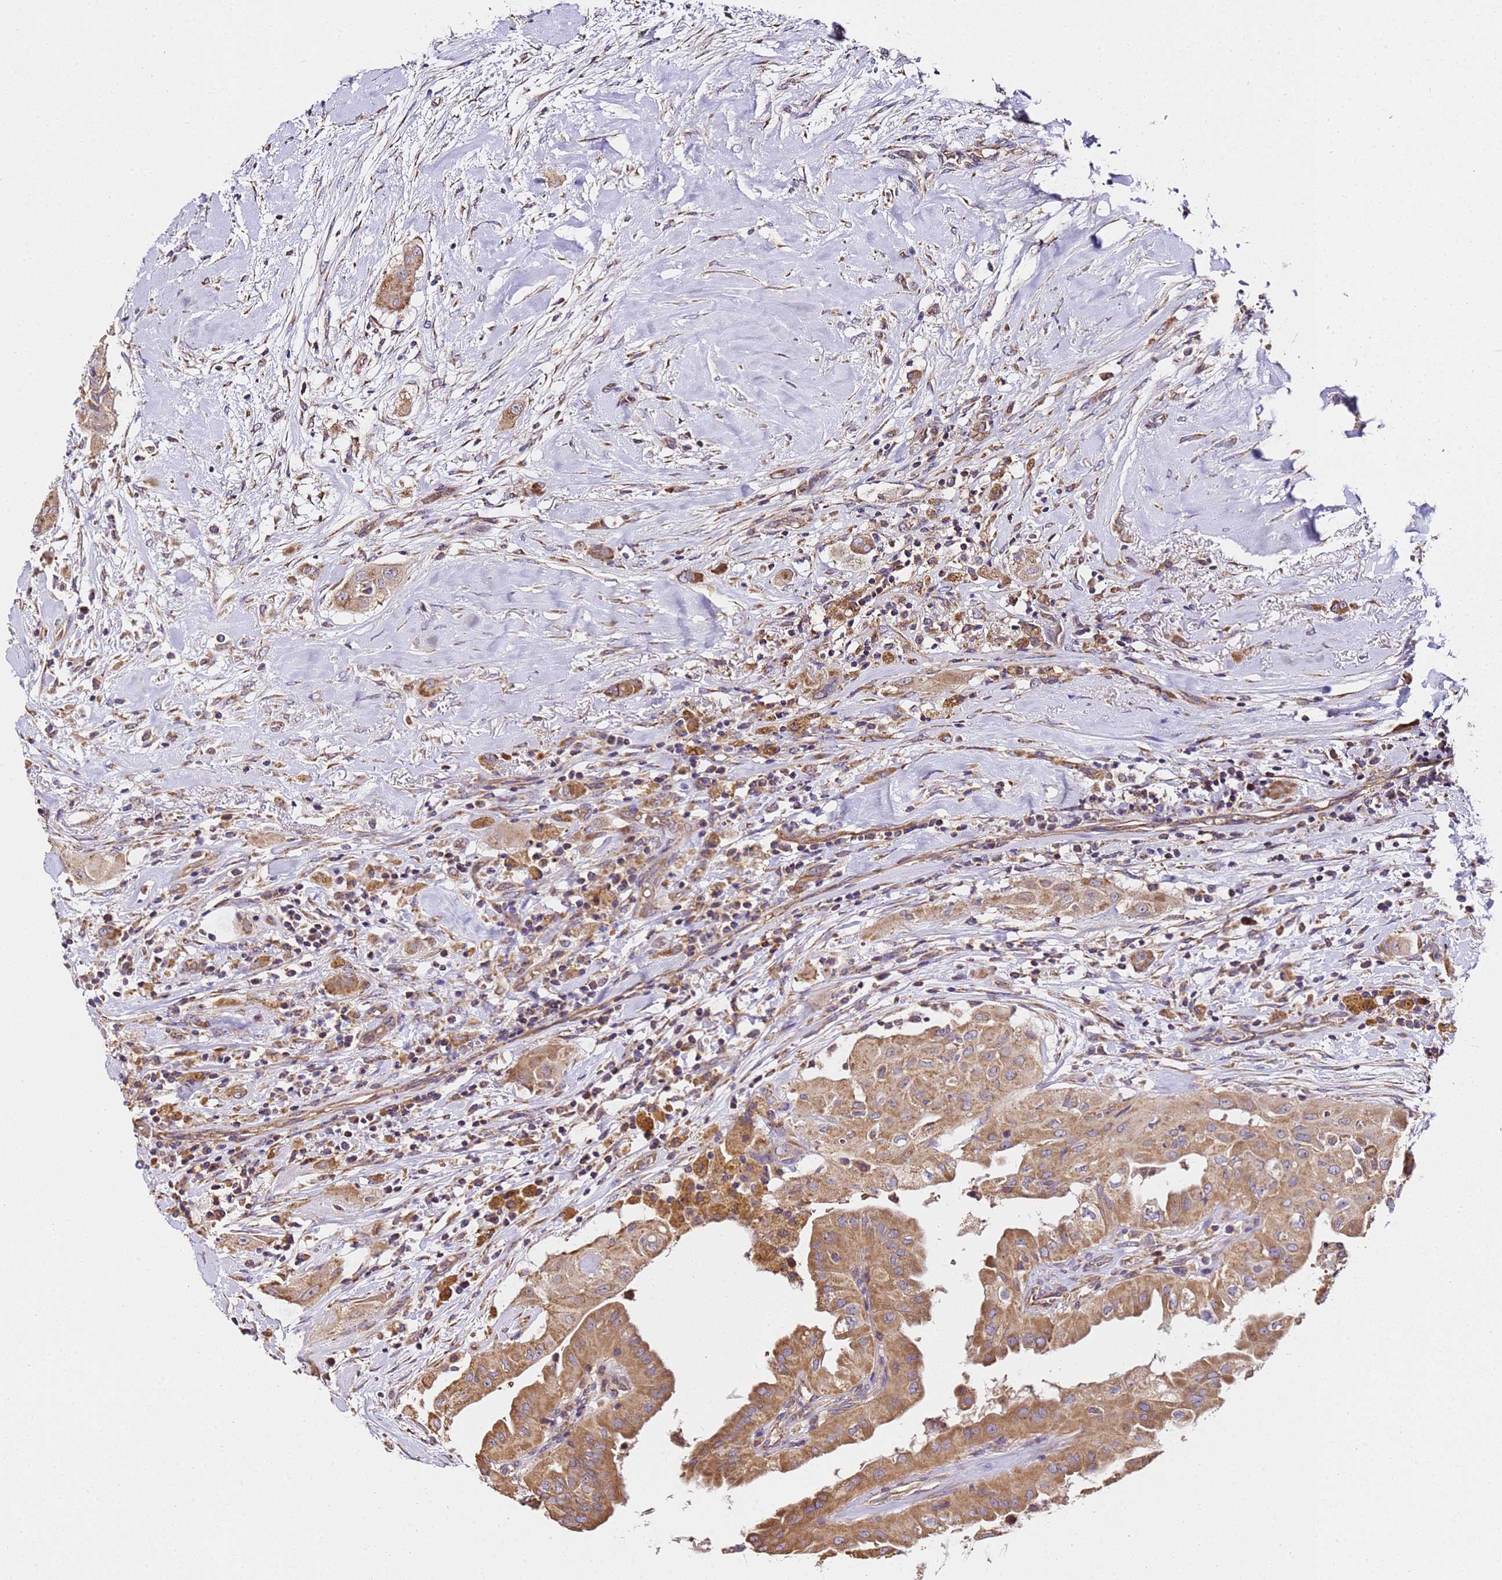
{"staining": {"intensity": "moderate", "quantity": ">75%", "location": "cytoplasmic/membranous"}, "tissue": "thyroid cancer", "cell_type": "Tumor cells", "image_type": "cancer", "snomed": [{"axis": "morphology", "description": "Papillary adenocarcinoma, NOS"}, {"axis": "topography", "description": "Thyroid gland"}], "caption": "Tumor cells demonstrate medium levels of moderate cytoplasmic/membranous positivity in about >75% of cells in papillary adenocarcinoma (thyroid). The staining is performed using DAB brown chromogen to label protein expression. The nuclei are counter-stained blue using hematoxylin.", "gene": "LRRIQ1", "patient": {"sex": "female", "age": 59}}